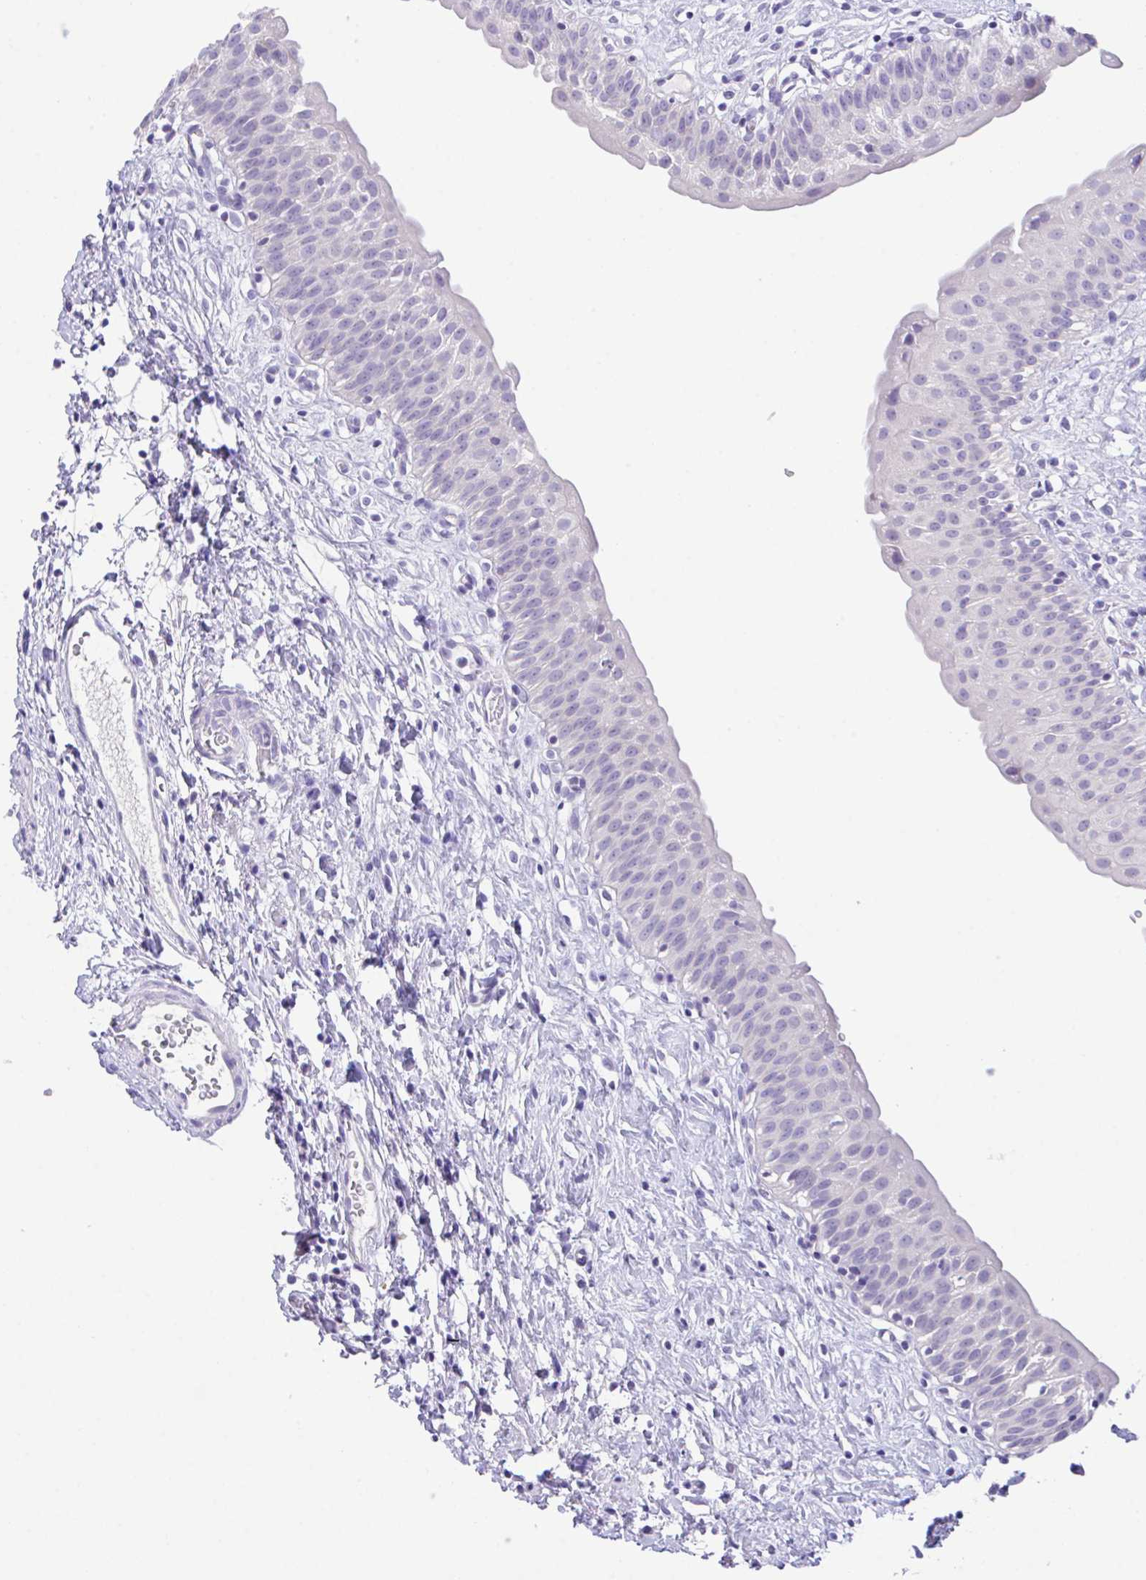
{"staining": {"intensity": "negative", "quantity": "none", "location": "none"}, "tissue": "urinary bladder", "cell_type": "Urothelial cells", "image_type": "normal", "snomed": [{"axis": "morphology", "description": "Normal tissue, NOS"}, {"axis": "topography", "description": "Urinary bladder"}], "caption": "IHC histopathology image of benign urinary bladder stained for a protein (brown), which exhibits no positivity in urothelial cells. The staining was performed using DAB (3,3'-diaminobenzidine) to visualize the protein expression in brown, while the nuclei were stained in blue with hematoxylin (Magnification: 20x).", "gene": "HACD4", "patient": {"sex": "male", "age": 51}}